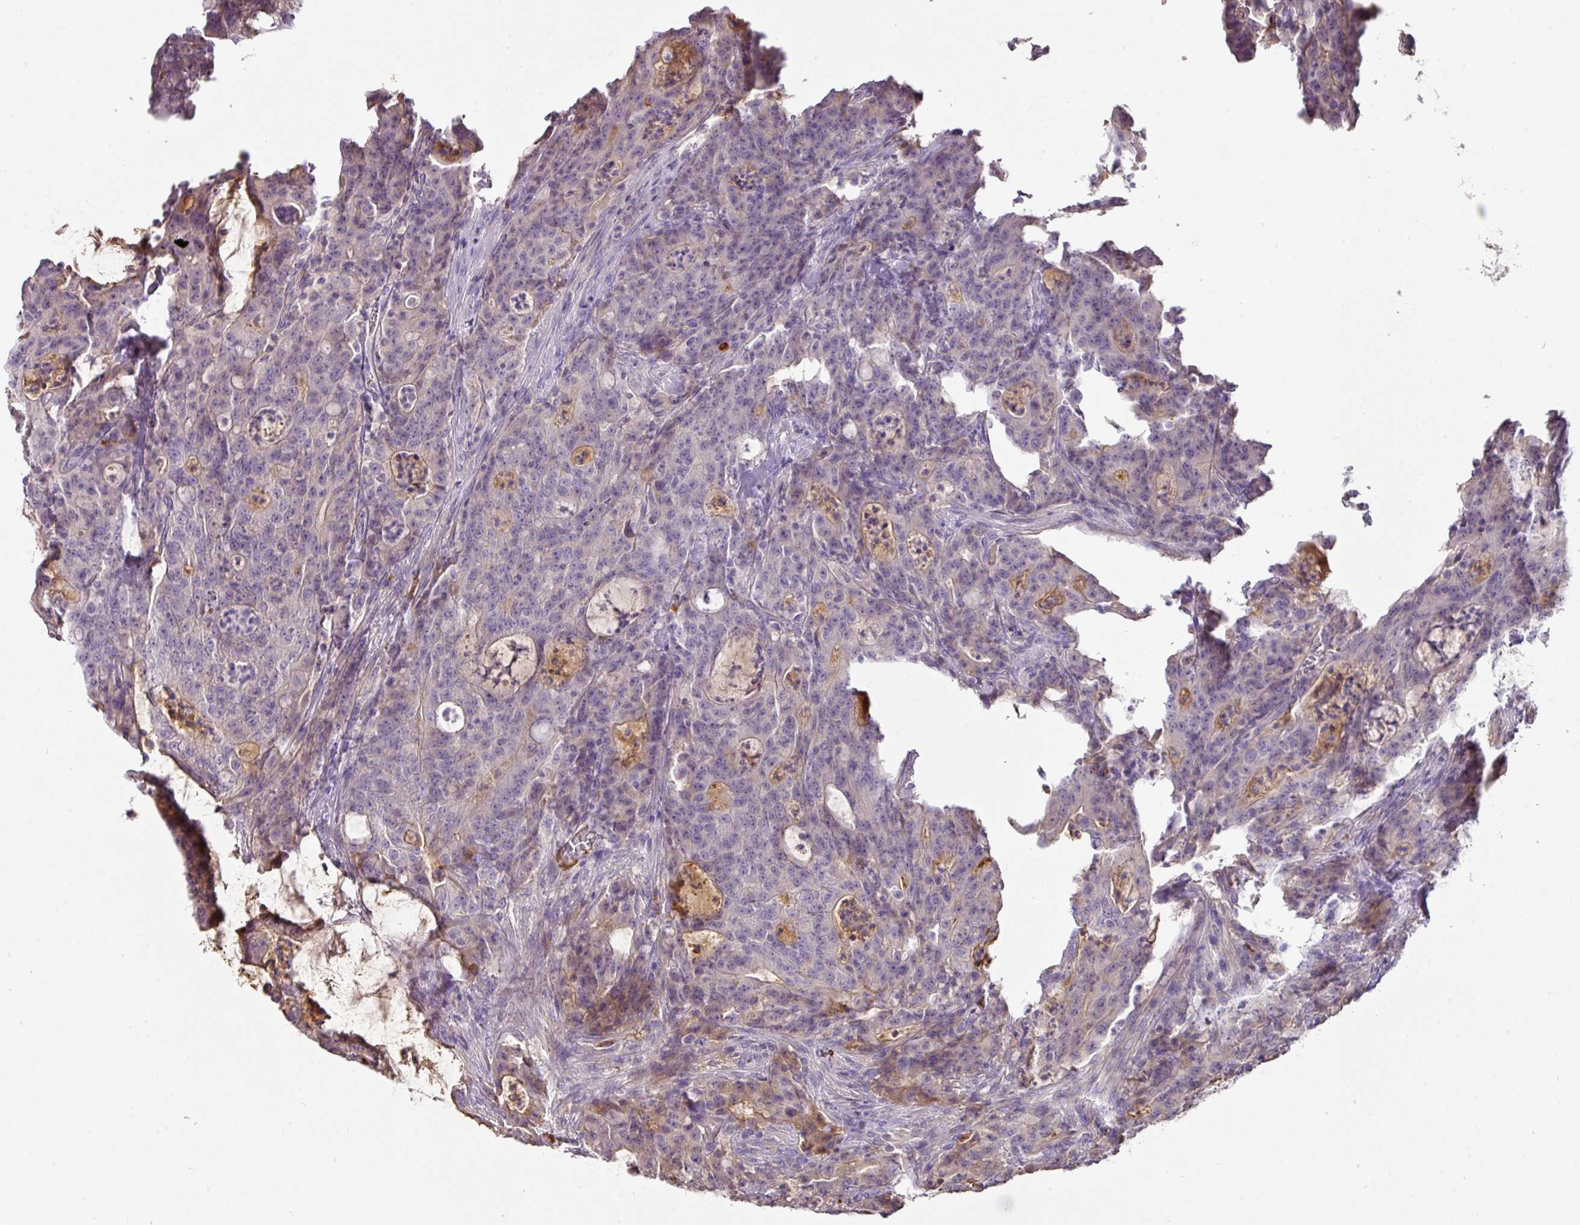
{"staining": {"intensity": "moderate", "quantity": "<25%", "location": "cytoplasmic/membranous"}, "tissue": "colorectal cancer", "cell_type": "Tumor cells", "image_type": "cancer", "snomed": [{"axis": "morphology", "description": "Adenocarcinoma, NOS"}, {"axis": "topography", "description": "Colon"}], "caption": "The image reveals a brown stain indicating the presence of a protein in the cytoplasmic/membranous of tumor cells in colorectal cancer (adenocarcinoma).", "gene": "CCZ1", "patient": {"sex": "male", "age": 83}}